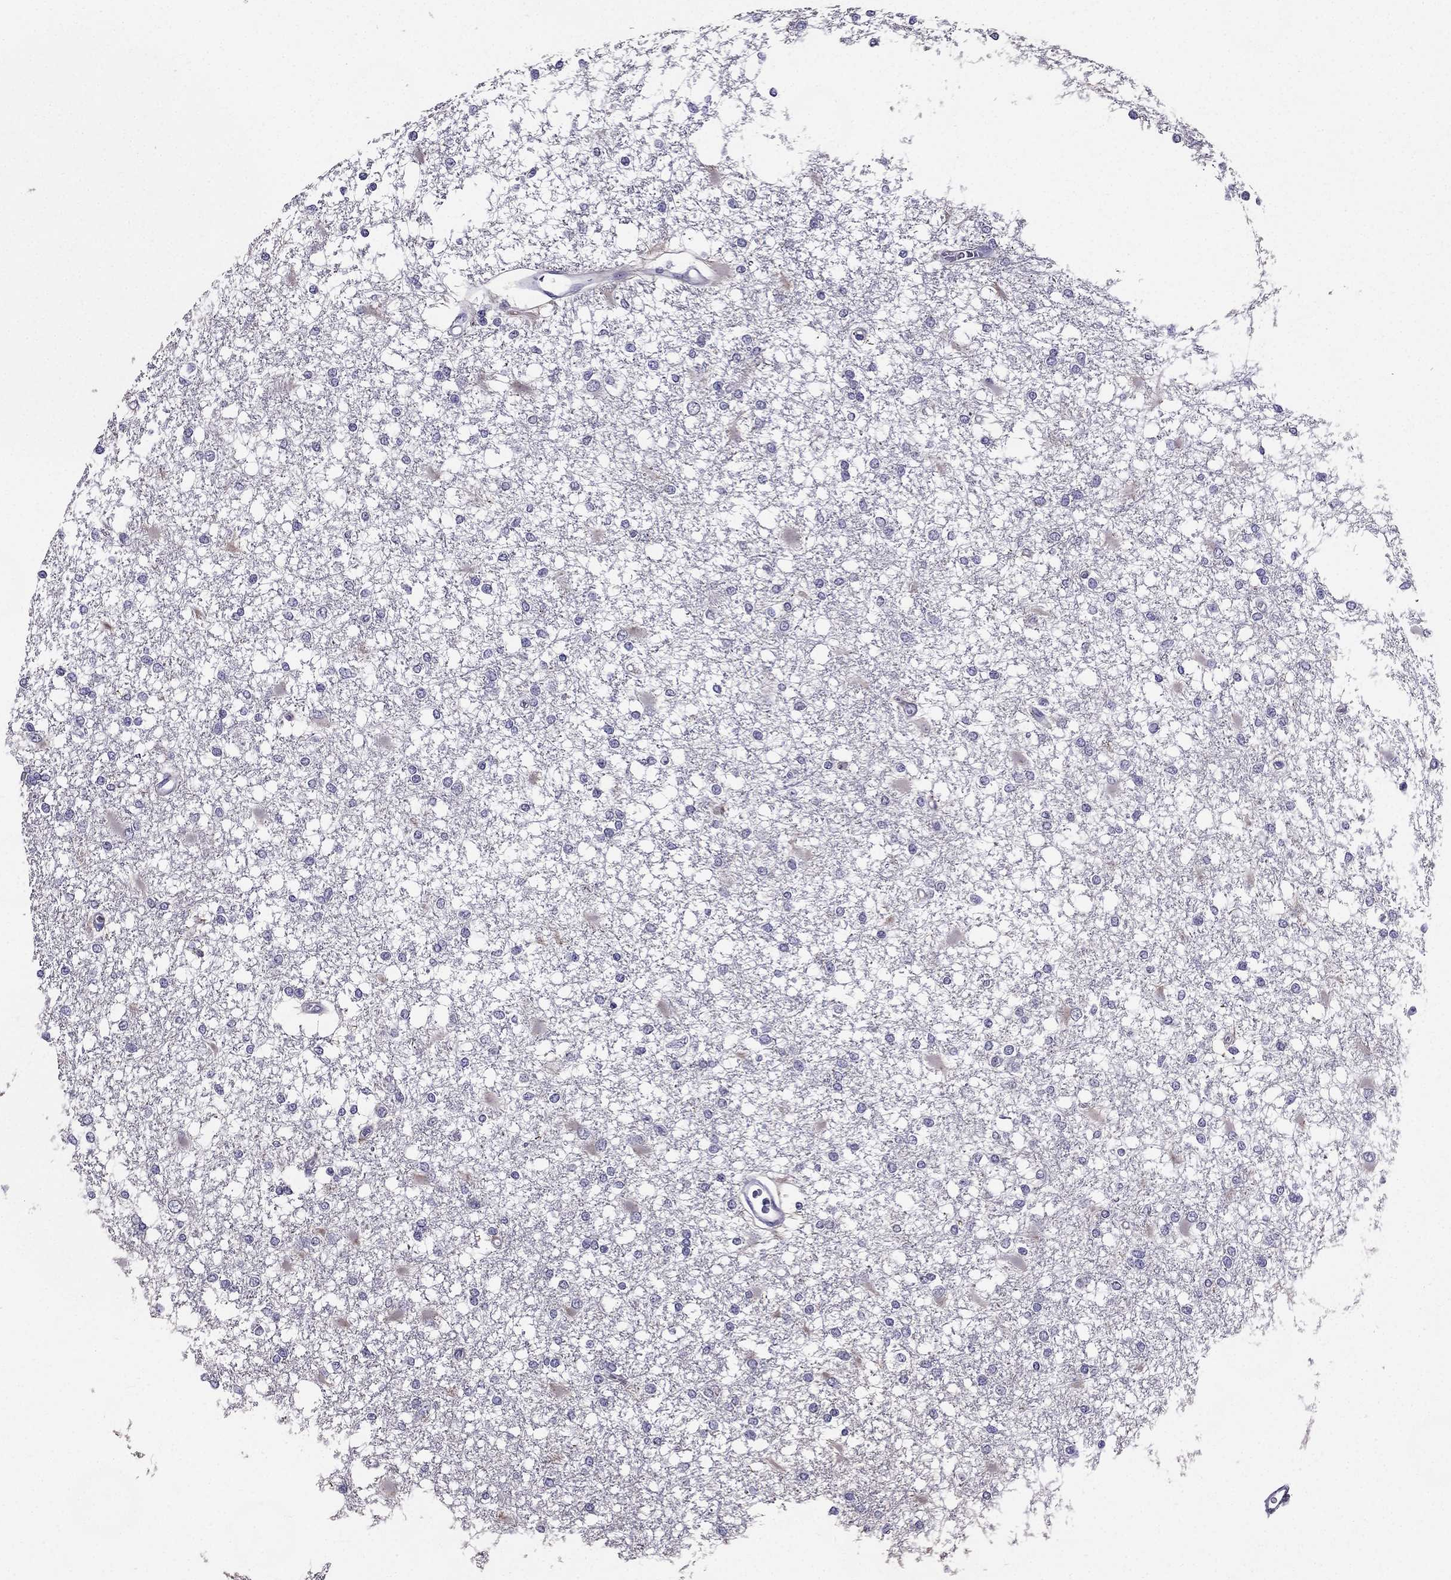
{"staining": {"intensity": "negative", "quantity": "none", "location": "none"}, "tissue": "glioma", "cell_type": "Tumor cells", "image_type": "cancer", "snomed": [{"axis": "morphology", "description": "Glioma, malignant, High grade"}, {"axis": "topography", "description": "Cerebral cortex"}], "caption": "DAB immunohistochemical staining of human glioma exhibits no significant positivity in tumor cells.", "gene": "DUSP15", "patient": {"sex": "male", "age": 79}}